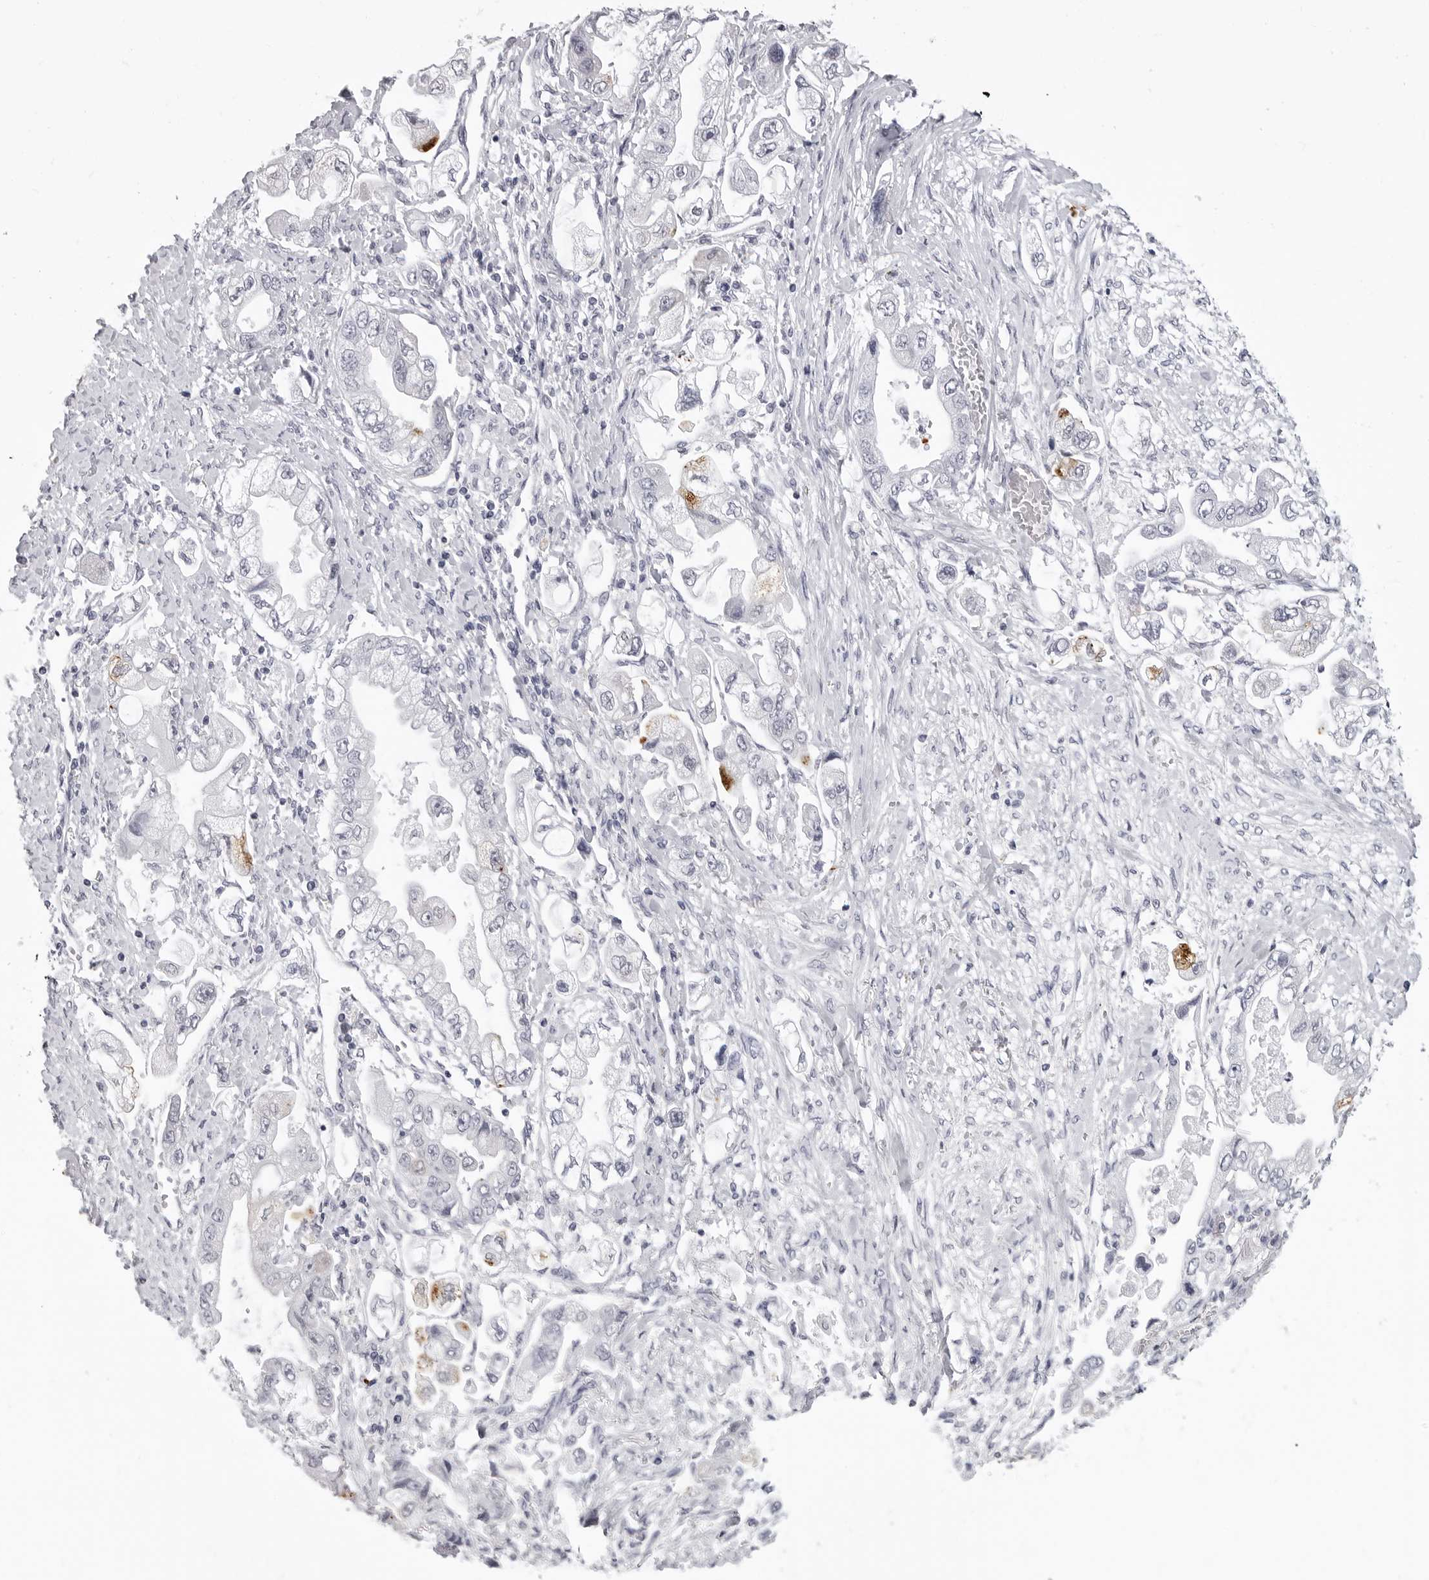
{"staining": {"intensity": "negative", "quantity": "none", "location": "none"}, "tissue": "stomach cancer", "cell_type": "Tumor cells", "image_type": "cancer", "snomed": [{"axis": "morphology", "description": "Adenocarcinoma, NOS"}, {"axis": "topography", "description": "Stomach"}], "caption": "Adenocarcinoma (stomach) was stained to show a protein in brown. There is no significant positivity in tumor cells.", "gene": "LGALS4", "patient": {"sex": "male", "age": 62}}